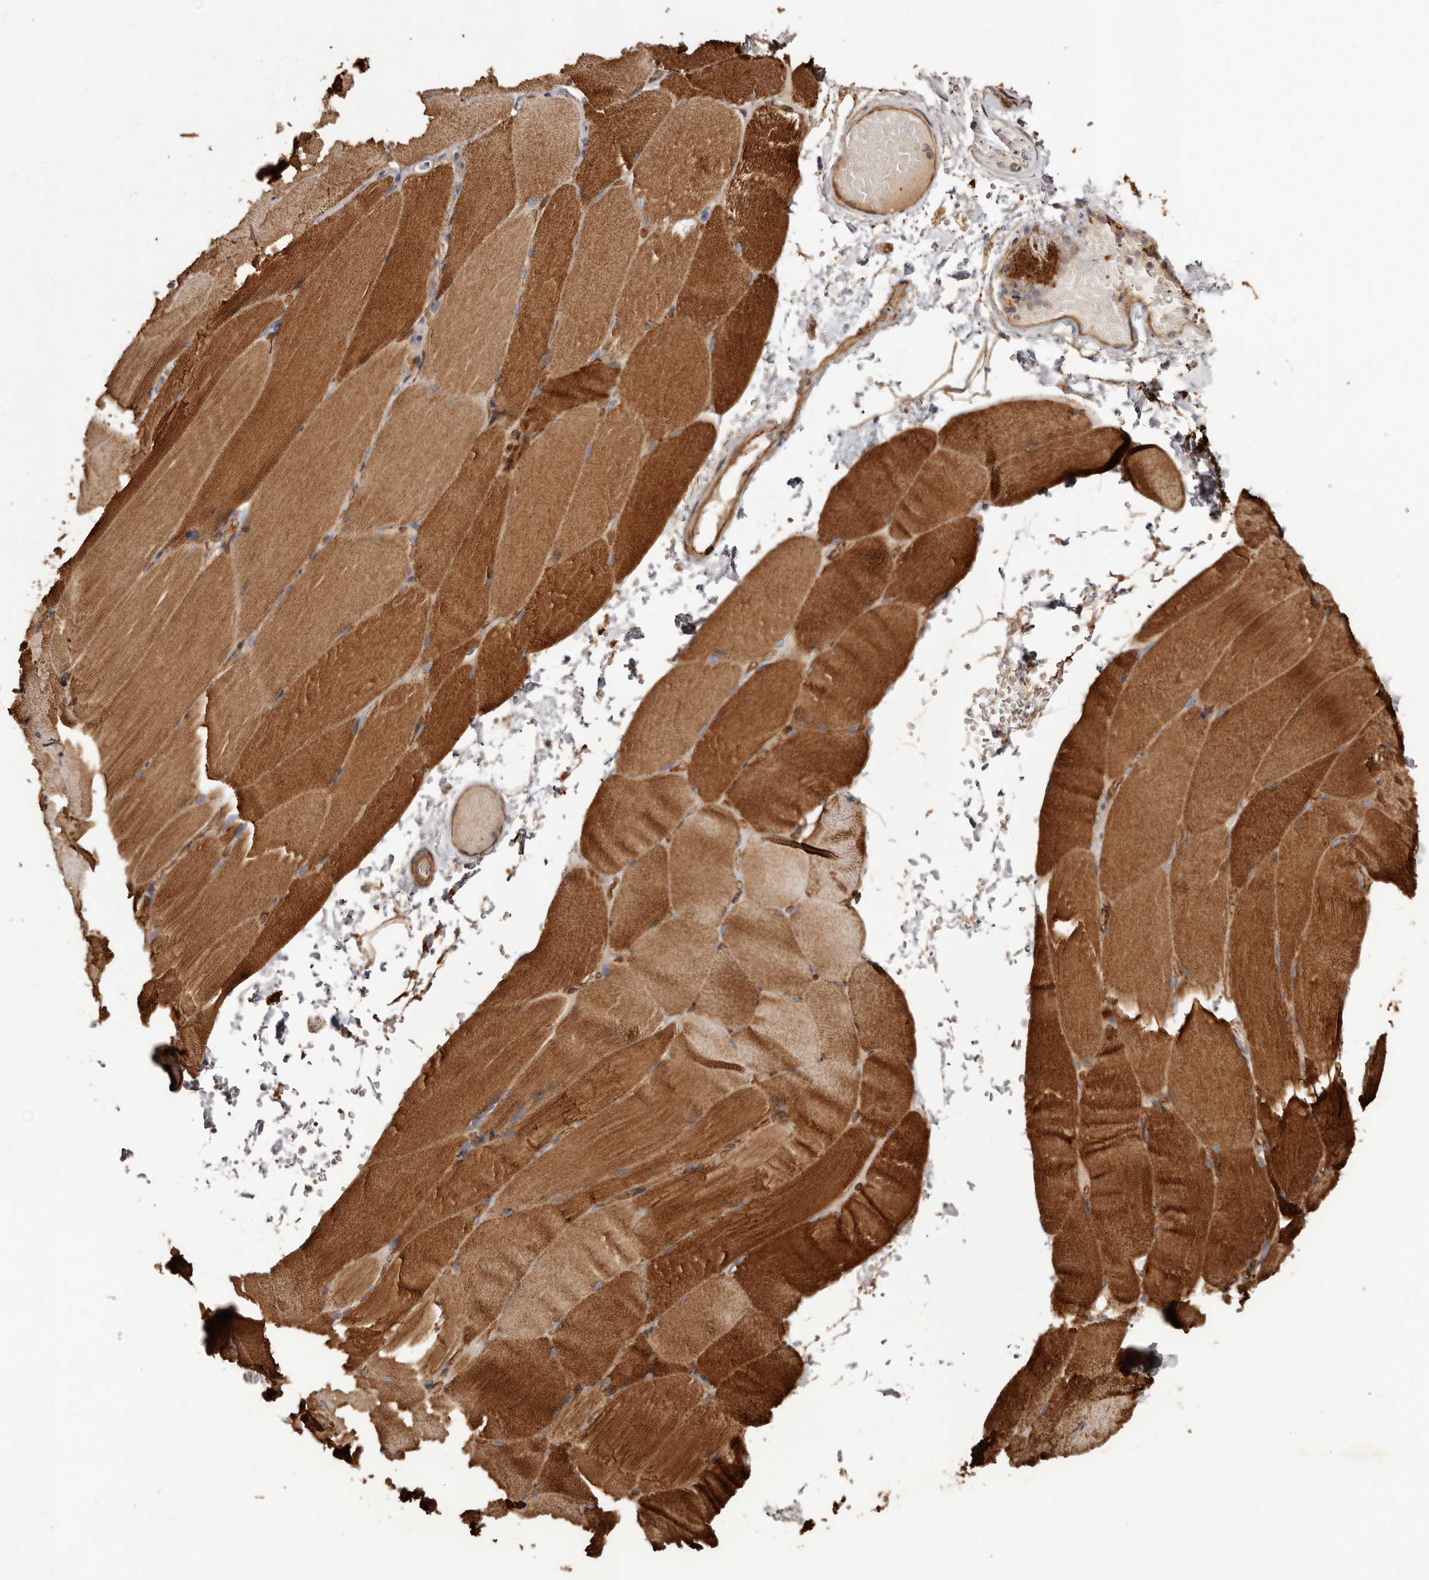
{"staining": {"intensity": "strong", "quantity": "25%-75%", "location": "cytoplasmic/membranous"}, "tissue": "skeletal muscle", "cell_type": "Myocytes", "image_type": "normal", "snomed": [{"axis": "morphology", "description": "Normal tissue, NOS"}, {"axis": "topography", "description": "Skeletal muscle"}, {"axis": "topography", "description": "Parathyroid gland"}], "caption": "Immunohistochemical staining of unremarkable human skeletal muscle displays 25%-75% levels of strong cytoplasmic/membranous protein expression in about 25%-75% of myocytes. (Brightfield microscopy of DAB IHC at high magnification).", "gene": "GTPBP1", "patient": {"sex": "female", "age": 37}}